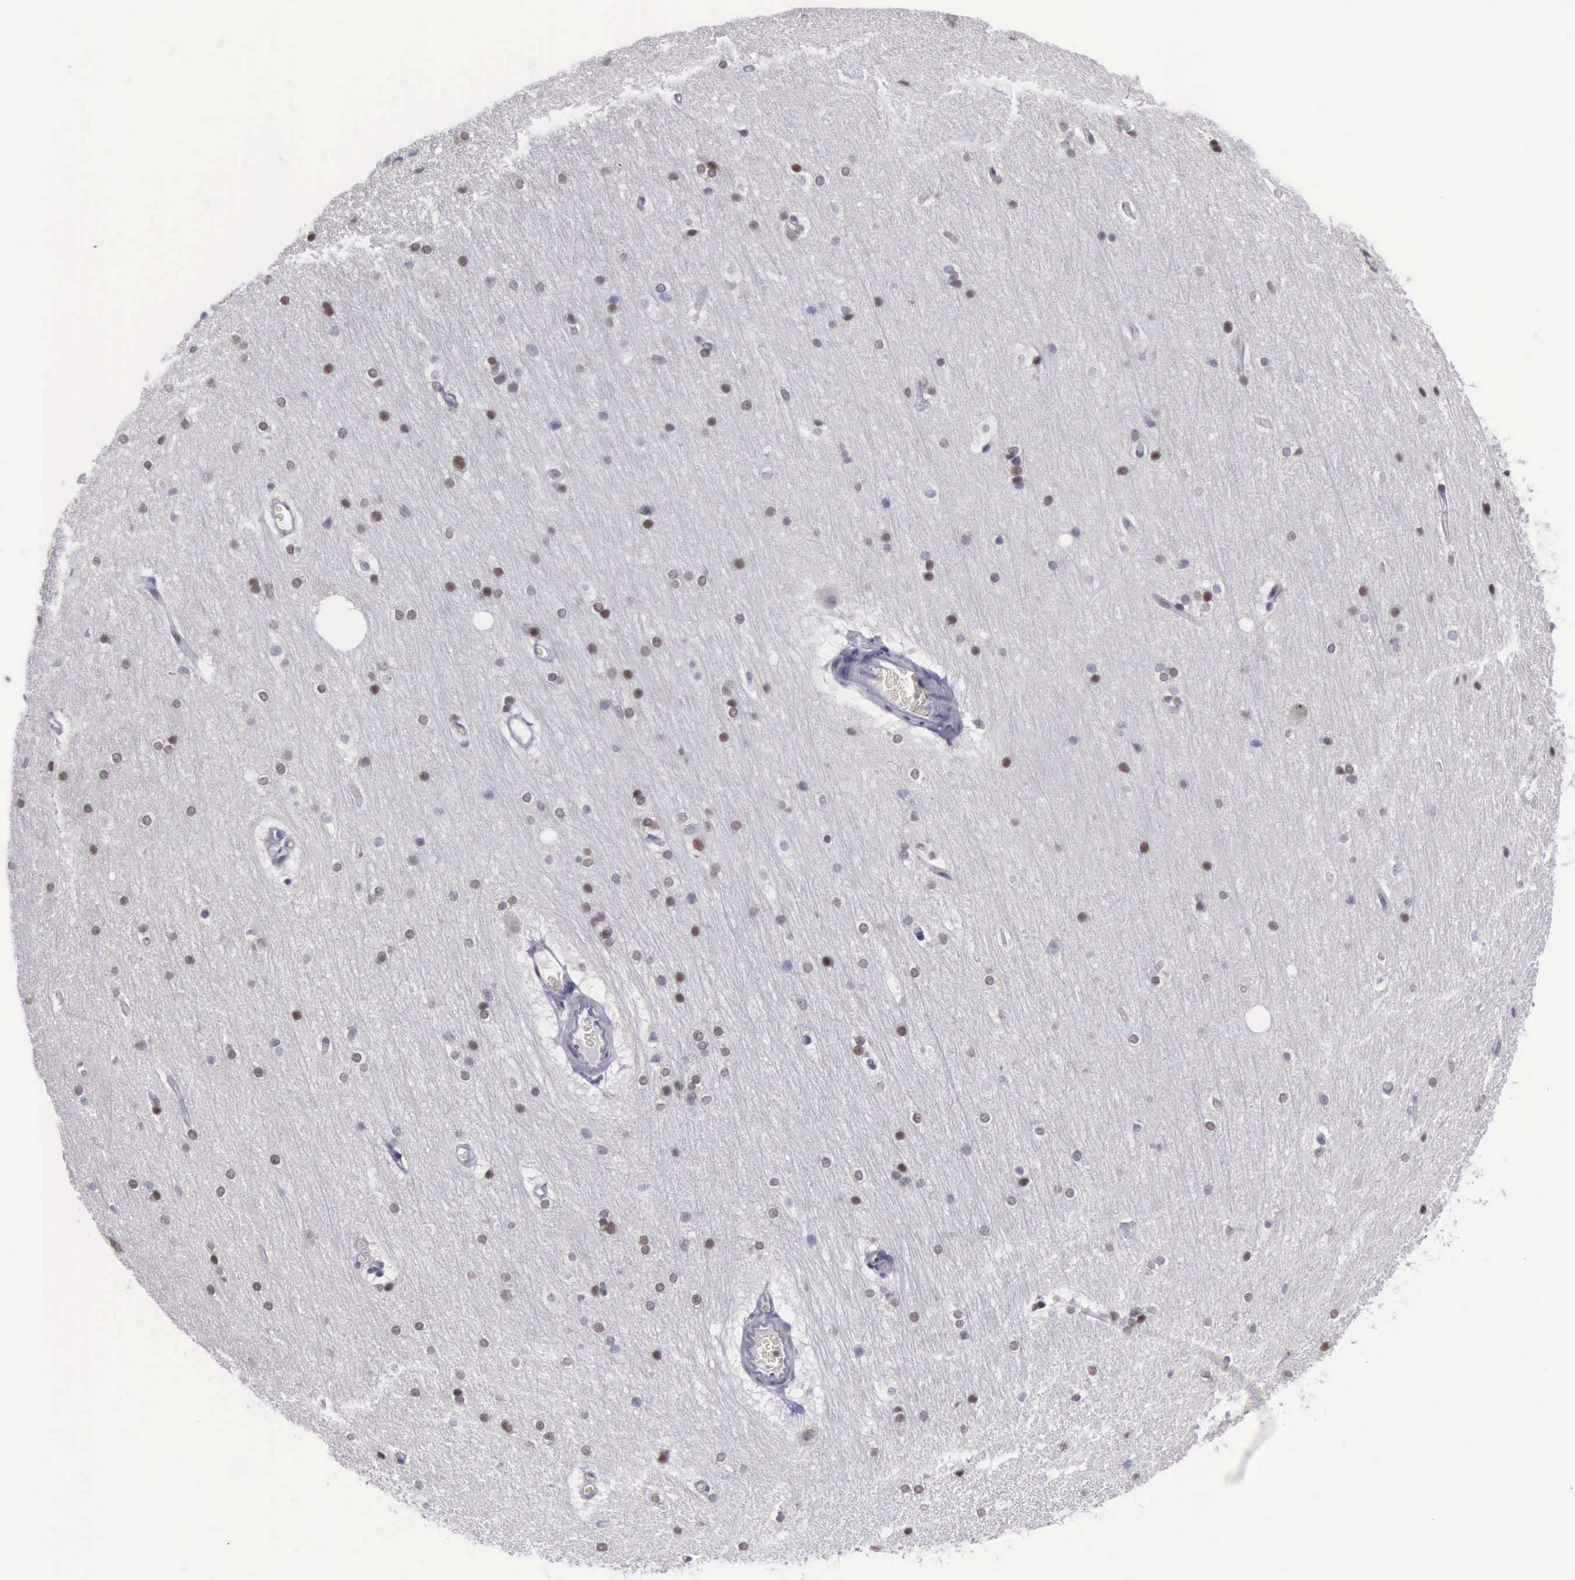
{"staining": {"intensity": "negative", "quantity": "none", "location": "none"}, "tissue": "cerebral cortex", "cell_type": "Endothelial cells", "image_type": "normal", "snomed": [{"axis": "morphology", "description": "Normal tissue, NOS"}, {"axis": "topography", "description": "Cerebral cortex"}, {"axis": "topography", "description": "Hippocampus"}], "caption": "Cerebral cortex stained for a protein using IHC shows no positivity endothelial cells.", "gene": "VRK1", "patient": {"sex": "female", "age": 19}}